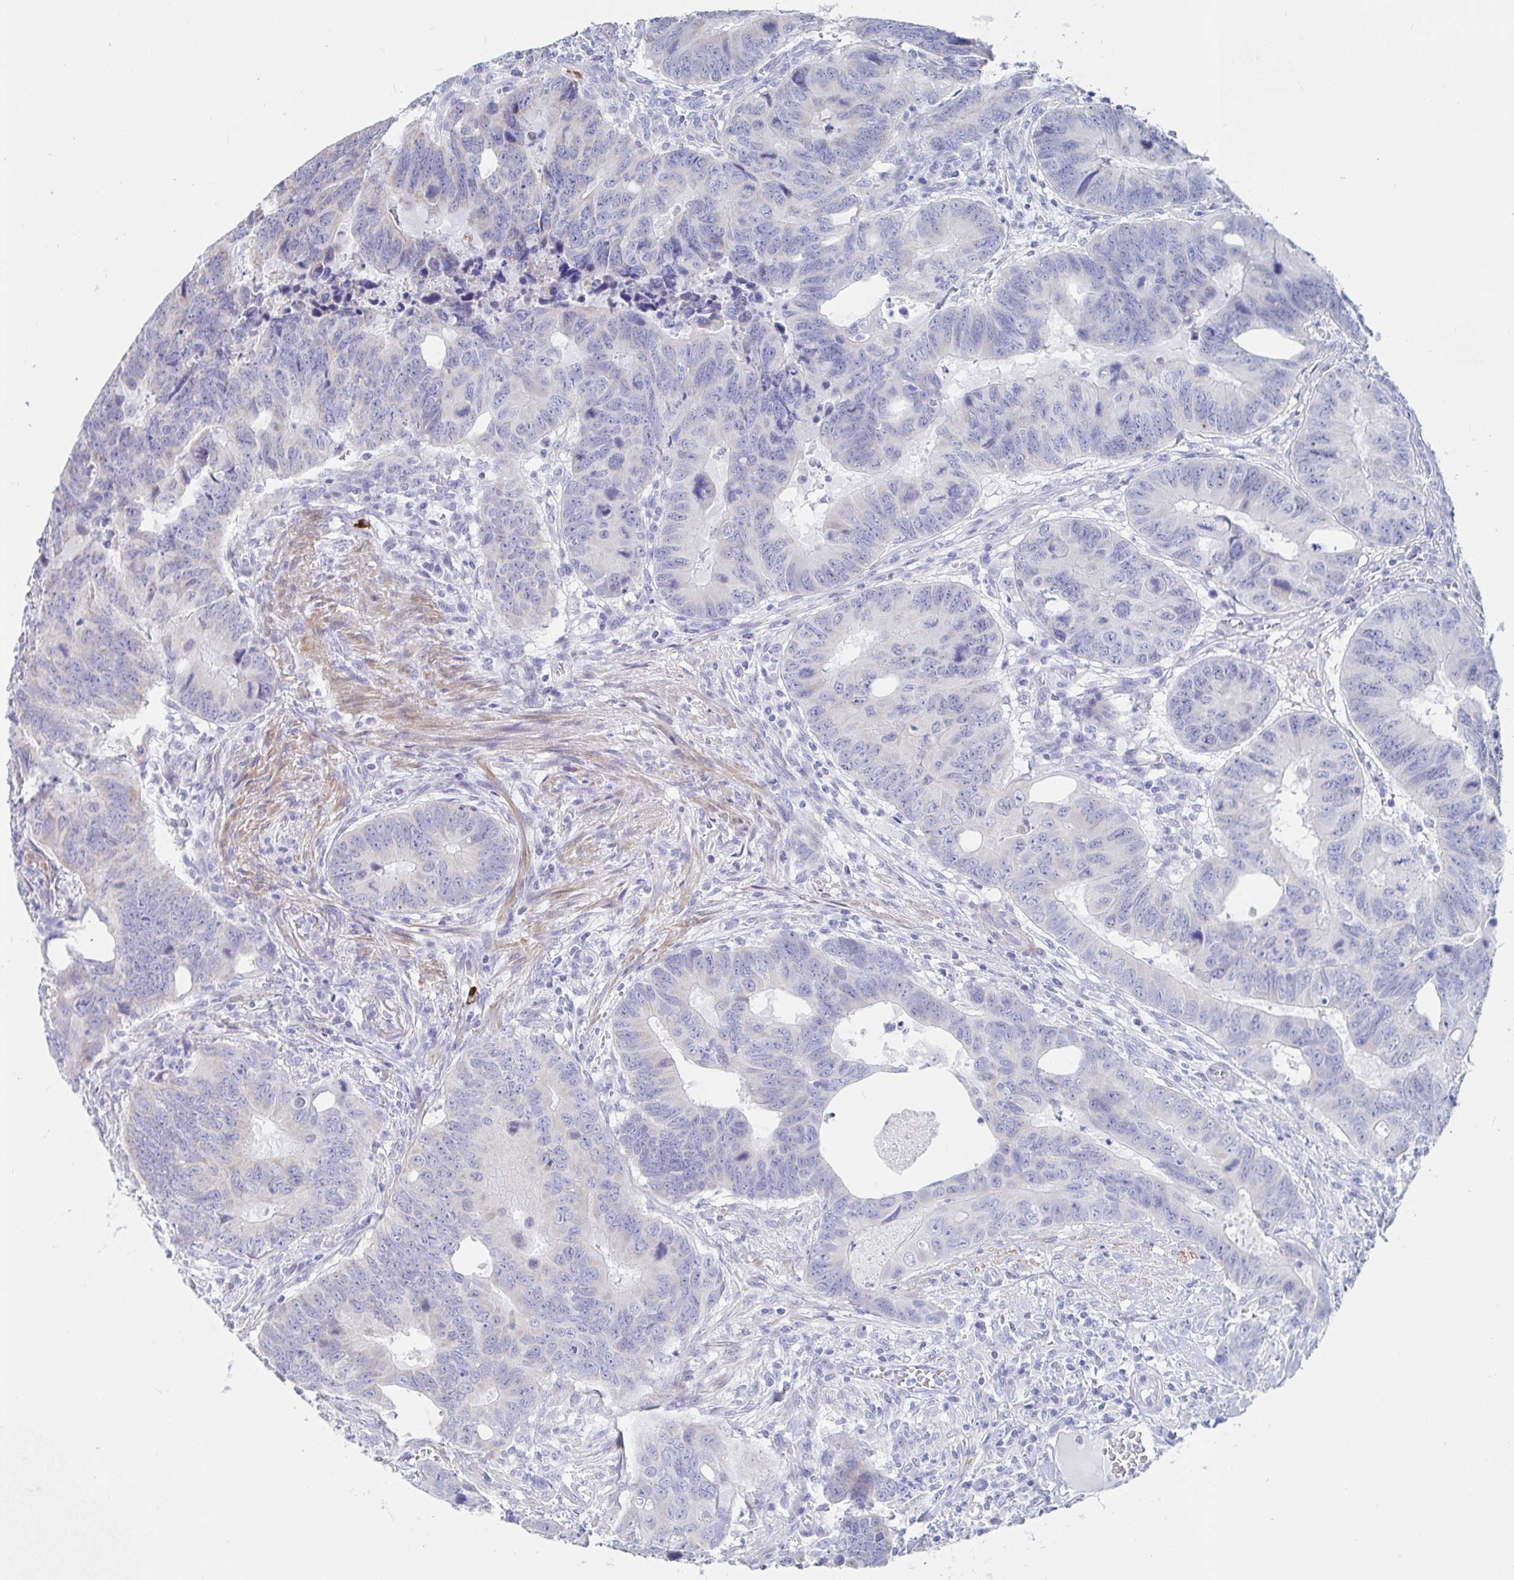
{"staining": {"intensity": "negative", "quantity": "none", "location": "none"}, "tissue": "colorectal cancer", "cell_type": "Tumor cells", "image_type": "cancer", "snomed": [{"axis": "morphology", "description": "Adenocarcinoma, NOS"}, {"axis": "topography", "description": "Colon"}], "caption": "The IHC image has no significant positivity in tumor cells of adenocarcinoma (colorectal) tissue.", "gene": "PACSIN1", "patient": {"sex": "male", "age": 62}}